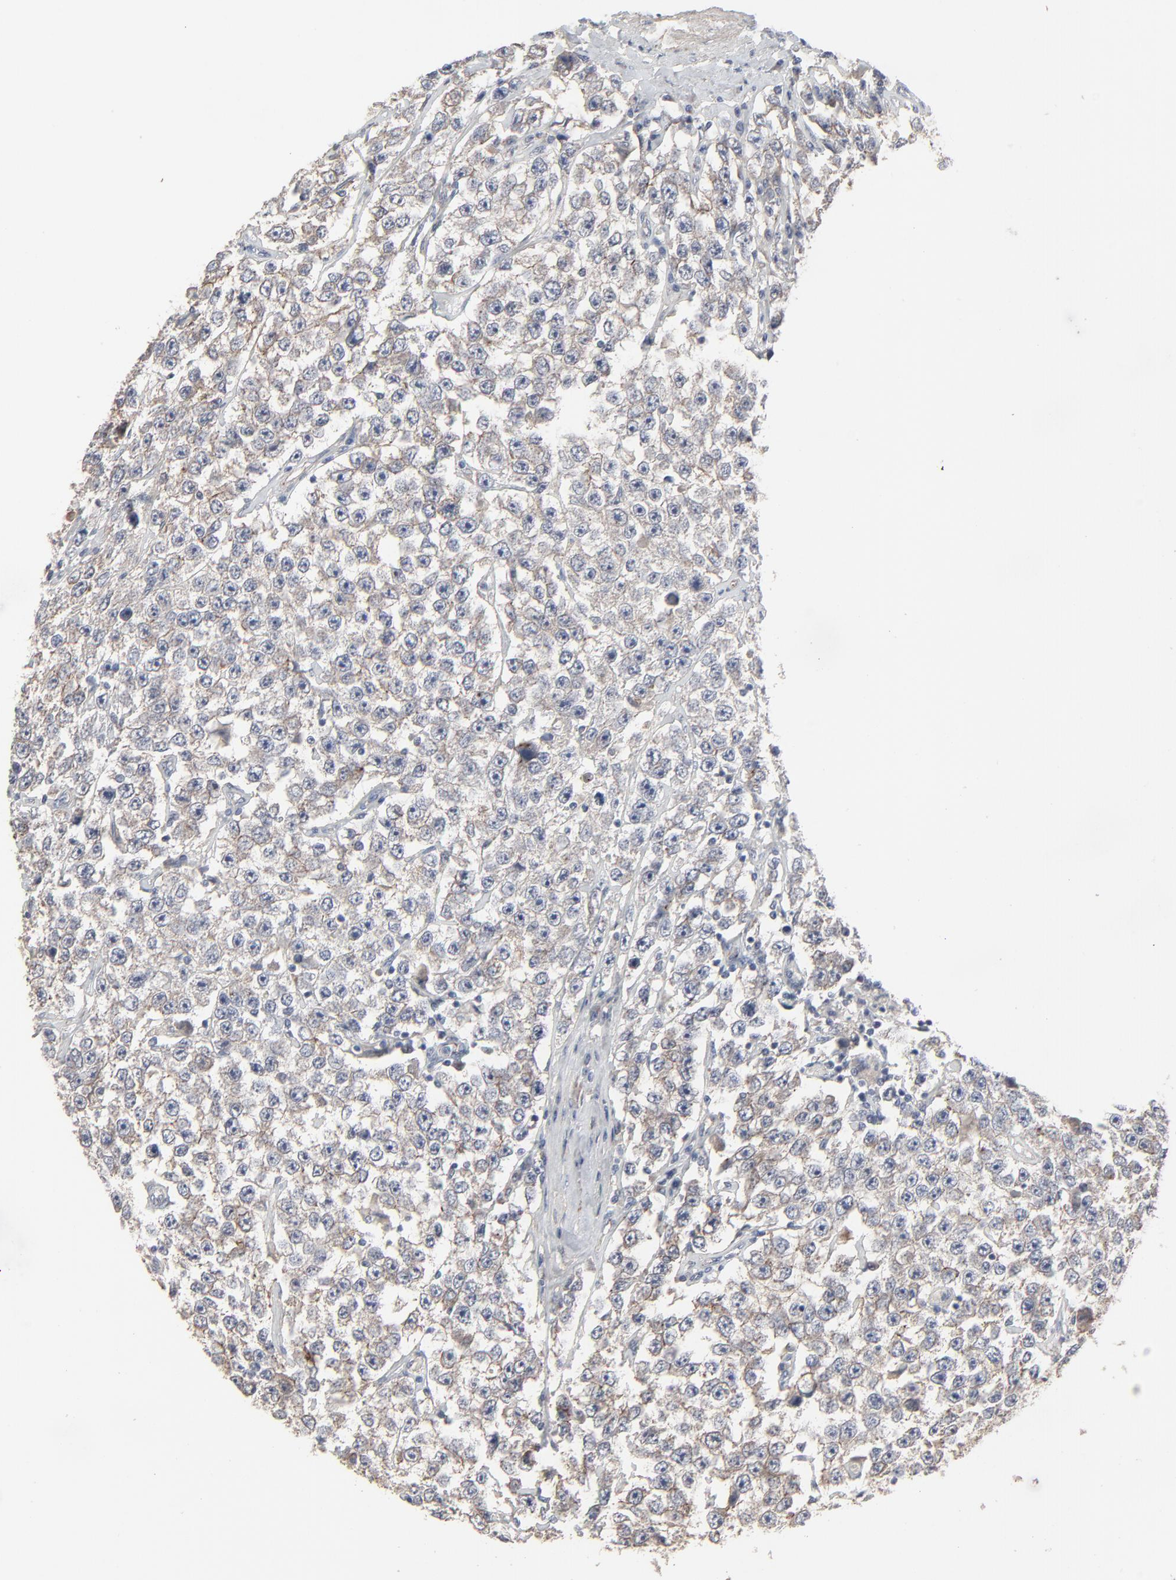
{"staining": {"intensity": "weak", "quantity": "25%-75%", "location": "cytoplasmic/membranous"}, "tissue": "testis cancer", "cell_type": "Tumor cells", "image_type": "cancer", "snomed": [{"axis": "morphology", "description": "Seminoma, NOS"}, {"axis": "topography", "description": "Testis"}], "caption": "Immunohistochemical staining of testis seminoma reveals low levels of weak cytoplasmic/membranous protein positivity in approximately 25%-75% of tumor cells.", "gene": "JAM3", "patient": {"sex": "male", "age": 52}}